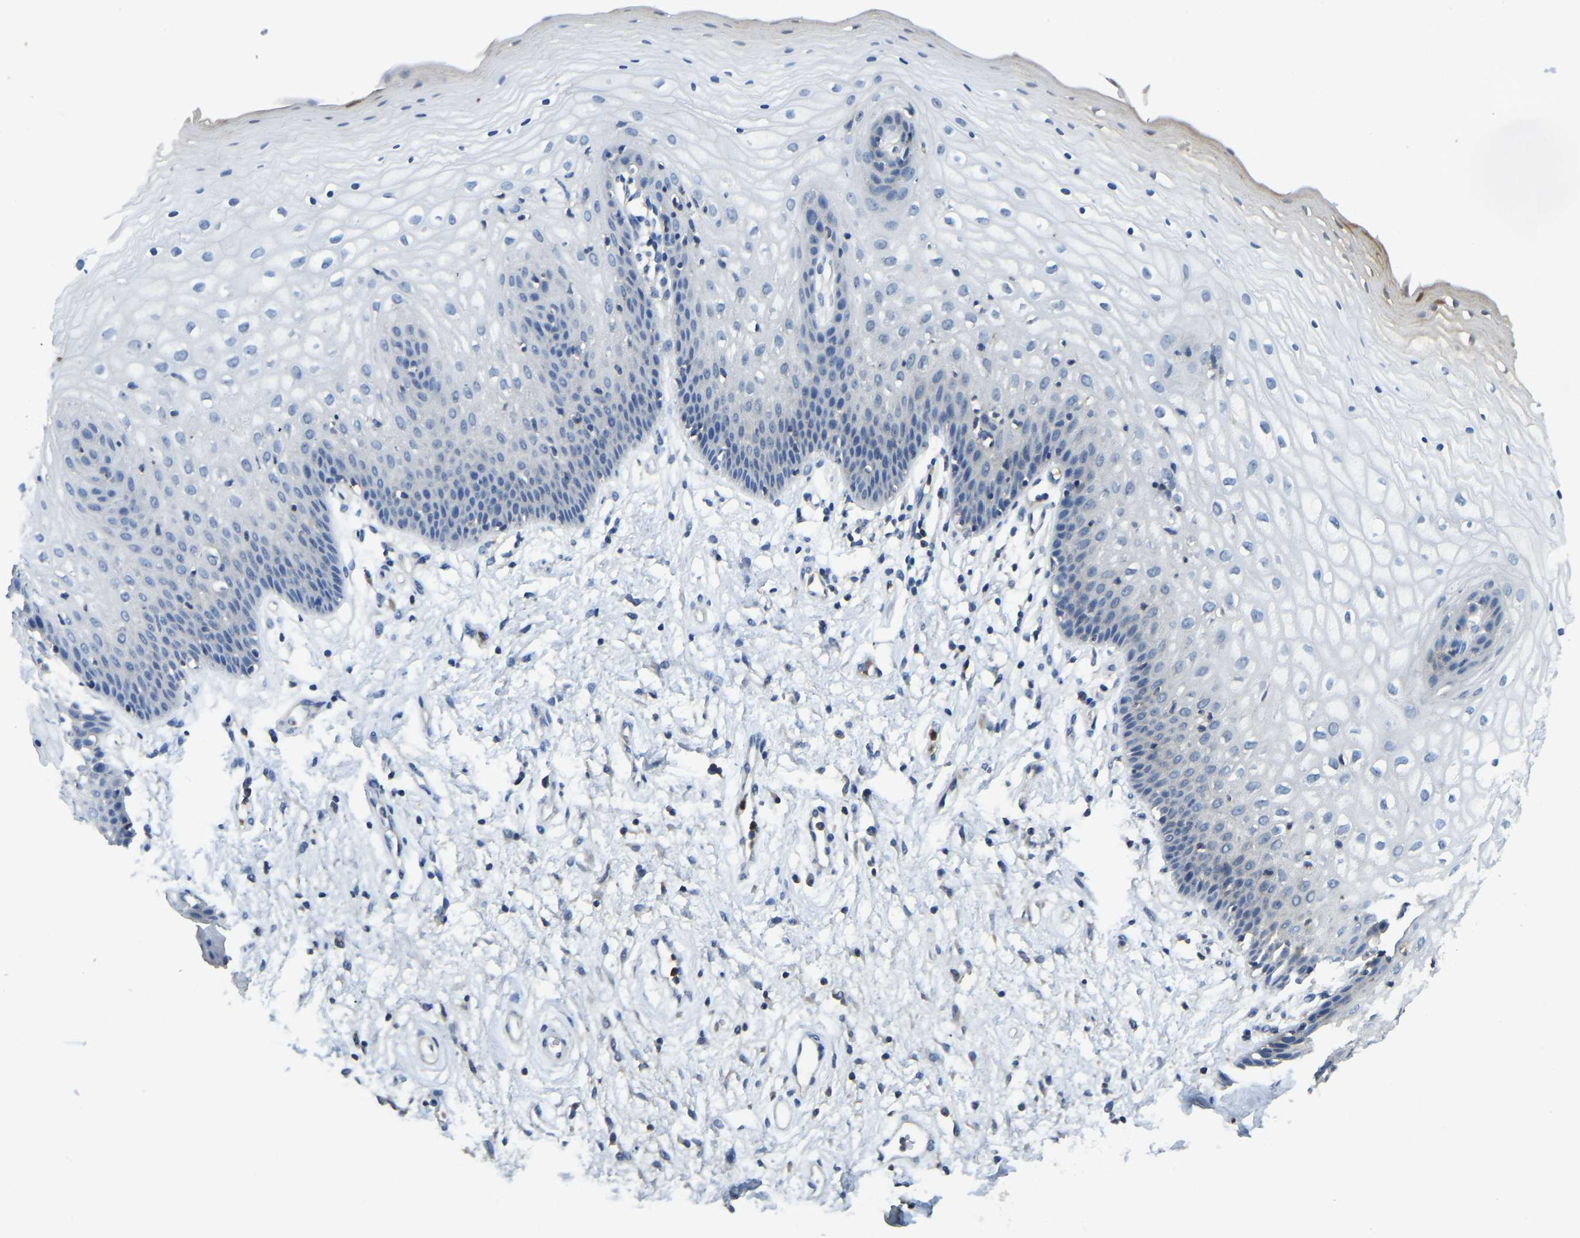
{"staining": {"intensity": "negative", "quantity": "none", "location": "none"}, "tissue": "vagina", "cell_type": "Squamous epithelial cells", "image_type": "normal", "snomed": [{"axis": "morphology", "description": "Normal tissue, NOS"}, {"axis": "topography", "description": "Vagina"}], "caption": "Squamous epithelial cells show no significant protein expression in unremarkable vagina.", "gene": "ATP8B1", "patient": {"sex": "female", "age": 34}}